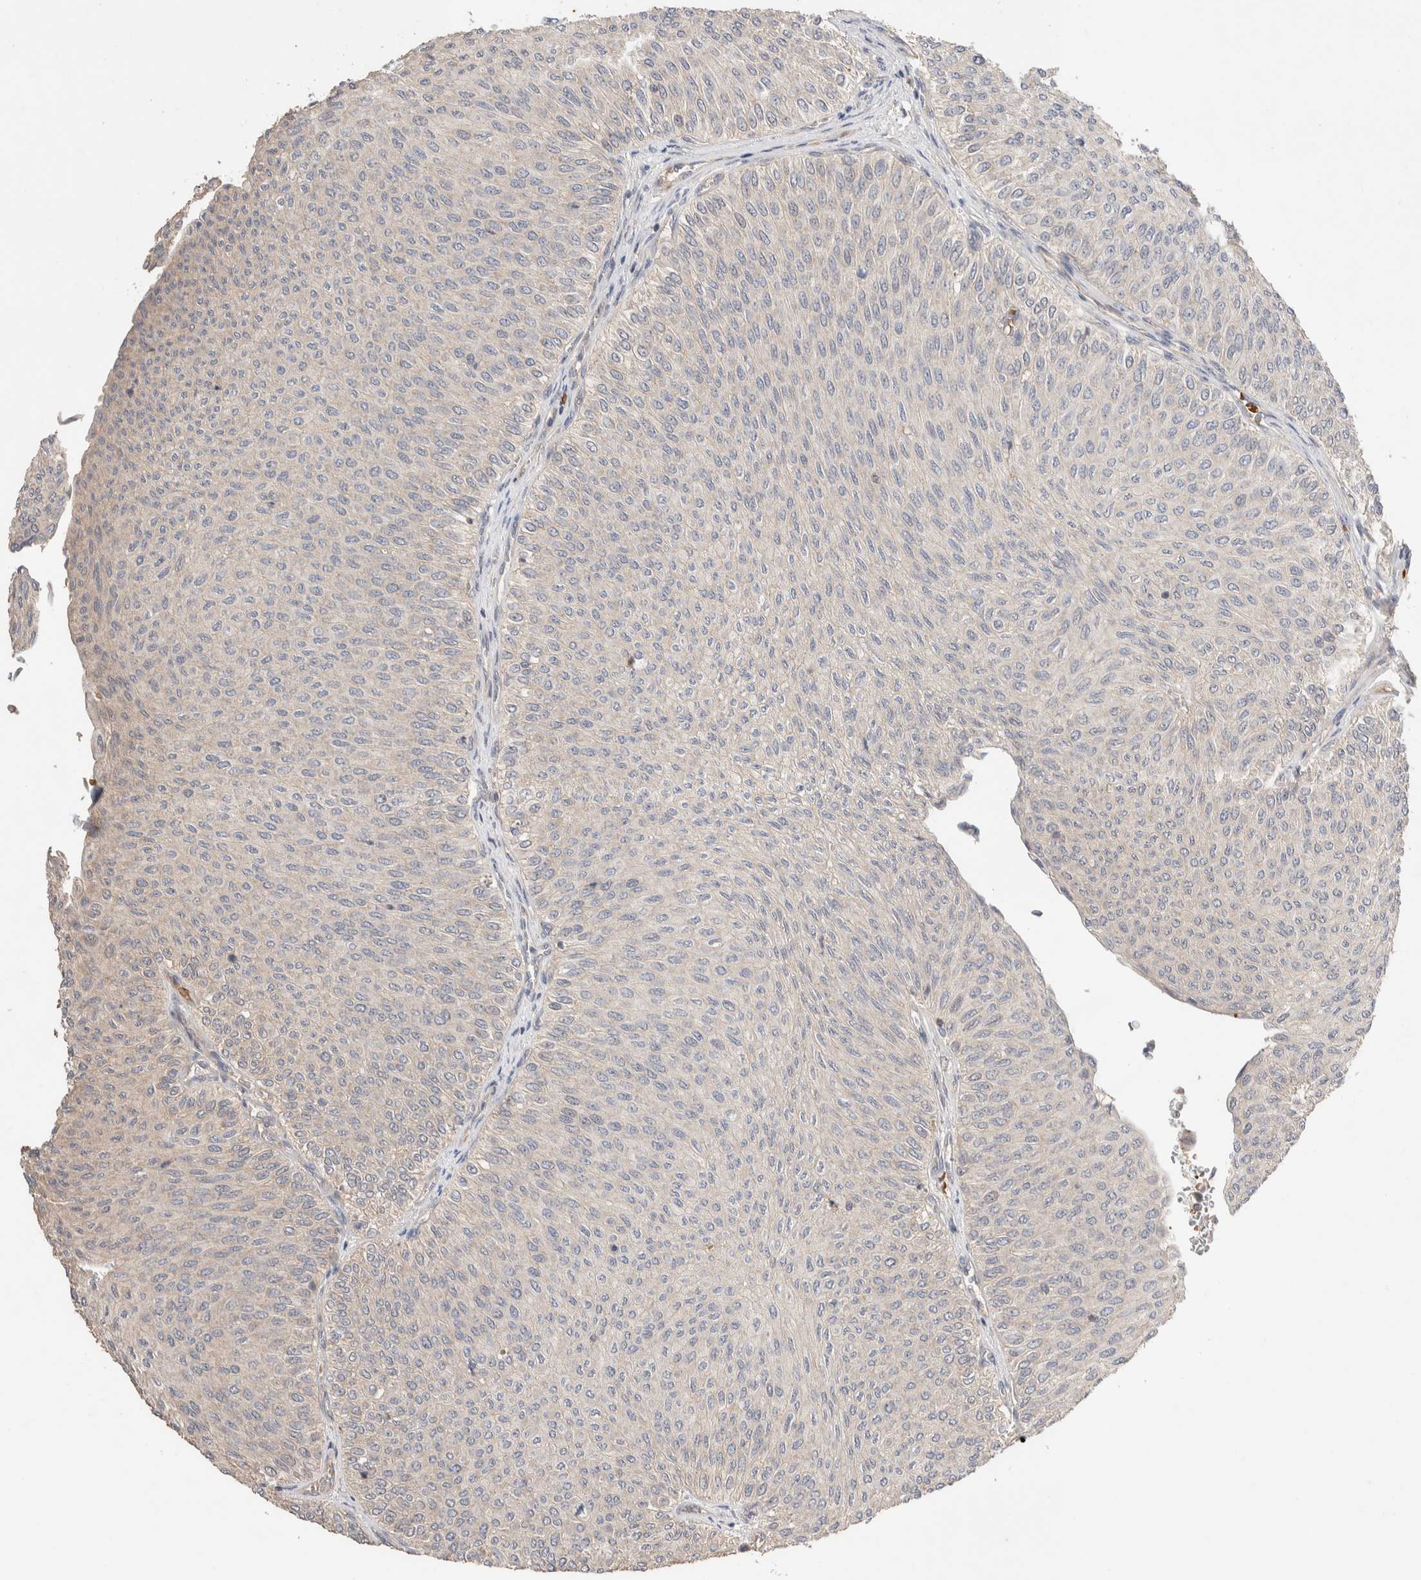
{"staining": {"intensity": "negative", "quantity": "none", "location": "none"}, "tissue": "urothelial cancer", "cell_type": "Tumor cells", "image_type": "cancer", "snomed": [{"axis": "morphology", "description": "Urothelial carcinoma, Low grade"}, {"axis": "topography", "description": "Urinary bladder"}], "caption": "The IHC histopathology image has no significant positivity in tumor cells of urothelial carcinoma (low-grade) tissue.", "gene": "WDR91", "patient": {"sex": "male", "age": 78}}